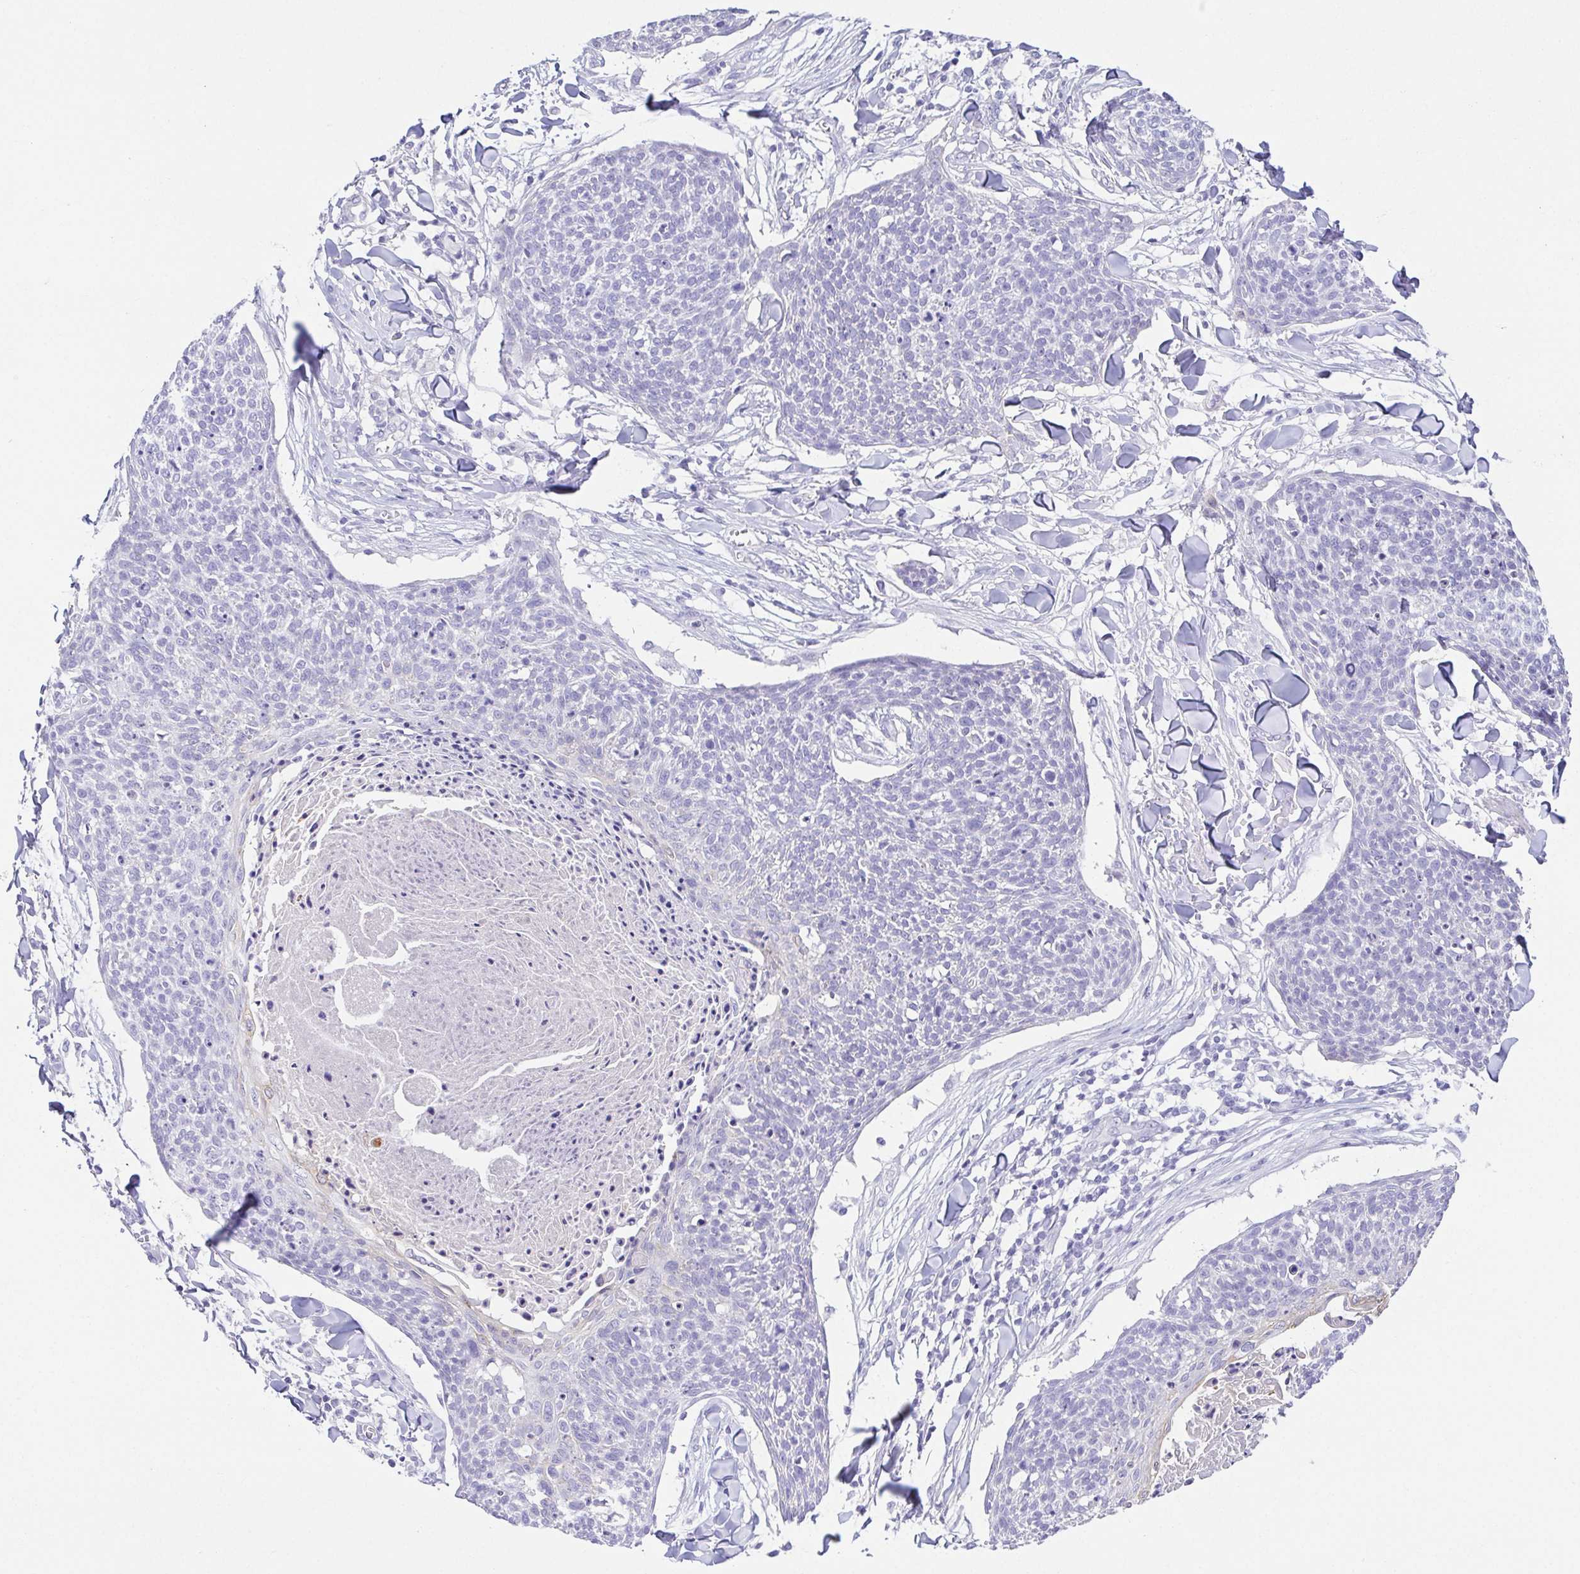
{"staining": {"intensity": "negative", "quantity": "none", "location": "none"}, "tissue": "skin cancer", "cell_type": "Tumor cells", "image_type": "cancer", "snomed": [{"axis": "morphology", "description": "Squamous cell carcinoma, NOS"}, {"axis": "topography", "description": "Skin"}, {"axis": "topography", "description": "Vulva"}], "caption": "Squamous cell carcinoma (skin) stained for a protein using IHC displays no positivity tumor cells.", "gene": "HAPLN2", "patient": {"sex": "female", "age": 75}}